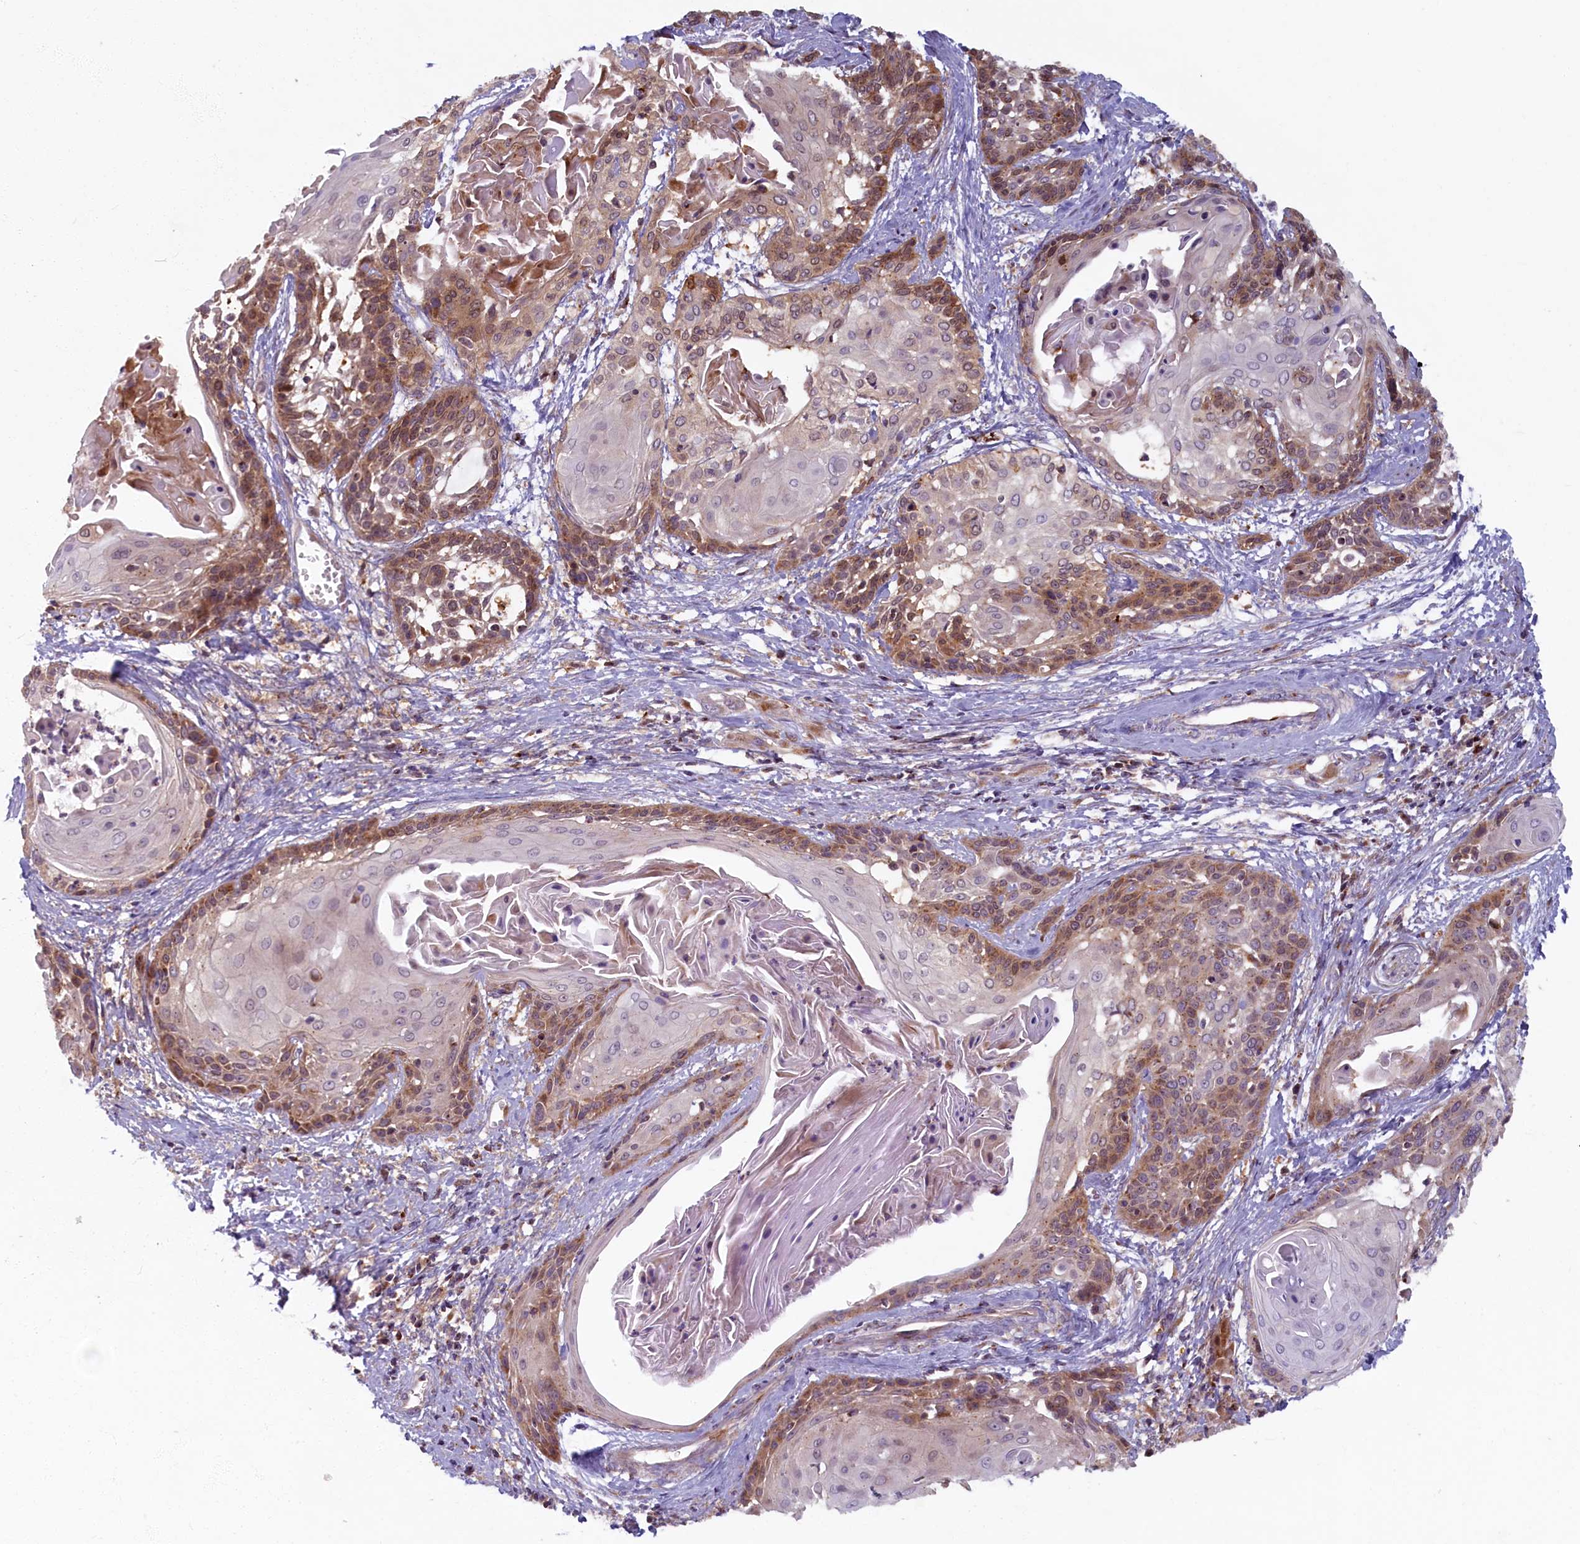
{"staining": {"intensity": "moderate", "quantity": ">75%", "location": "cytoplasmic/membranous"}, "tissue": "cervical cancer", "cell_type": "Tumor cells", "image_type": "cancer", "snomed": [{"axis": "morphology", "description": "Squamous cell carcinoma, NOS"}, {"axis": "topography", "description": "Cervix"}], "caption": "Cervical cancer stained with DAB (3,3'-diaminobenzidine) immunohistochemistry shows medium levels of moderate cytoplasmic/membranous positivity in about >75% of tumor cells.", "gene": "BLVRB", "patient": {"sex": "female", "age": 57}}